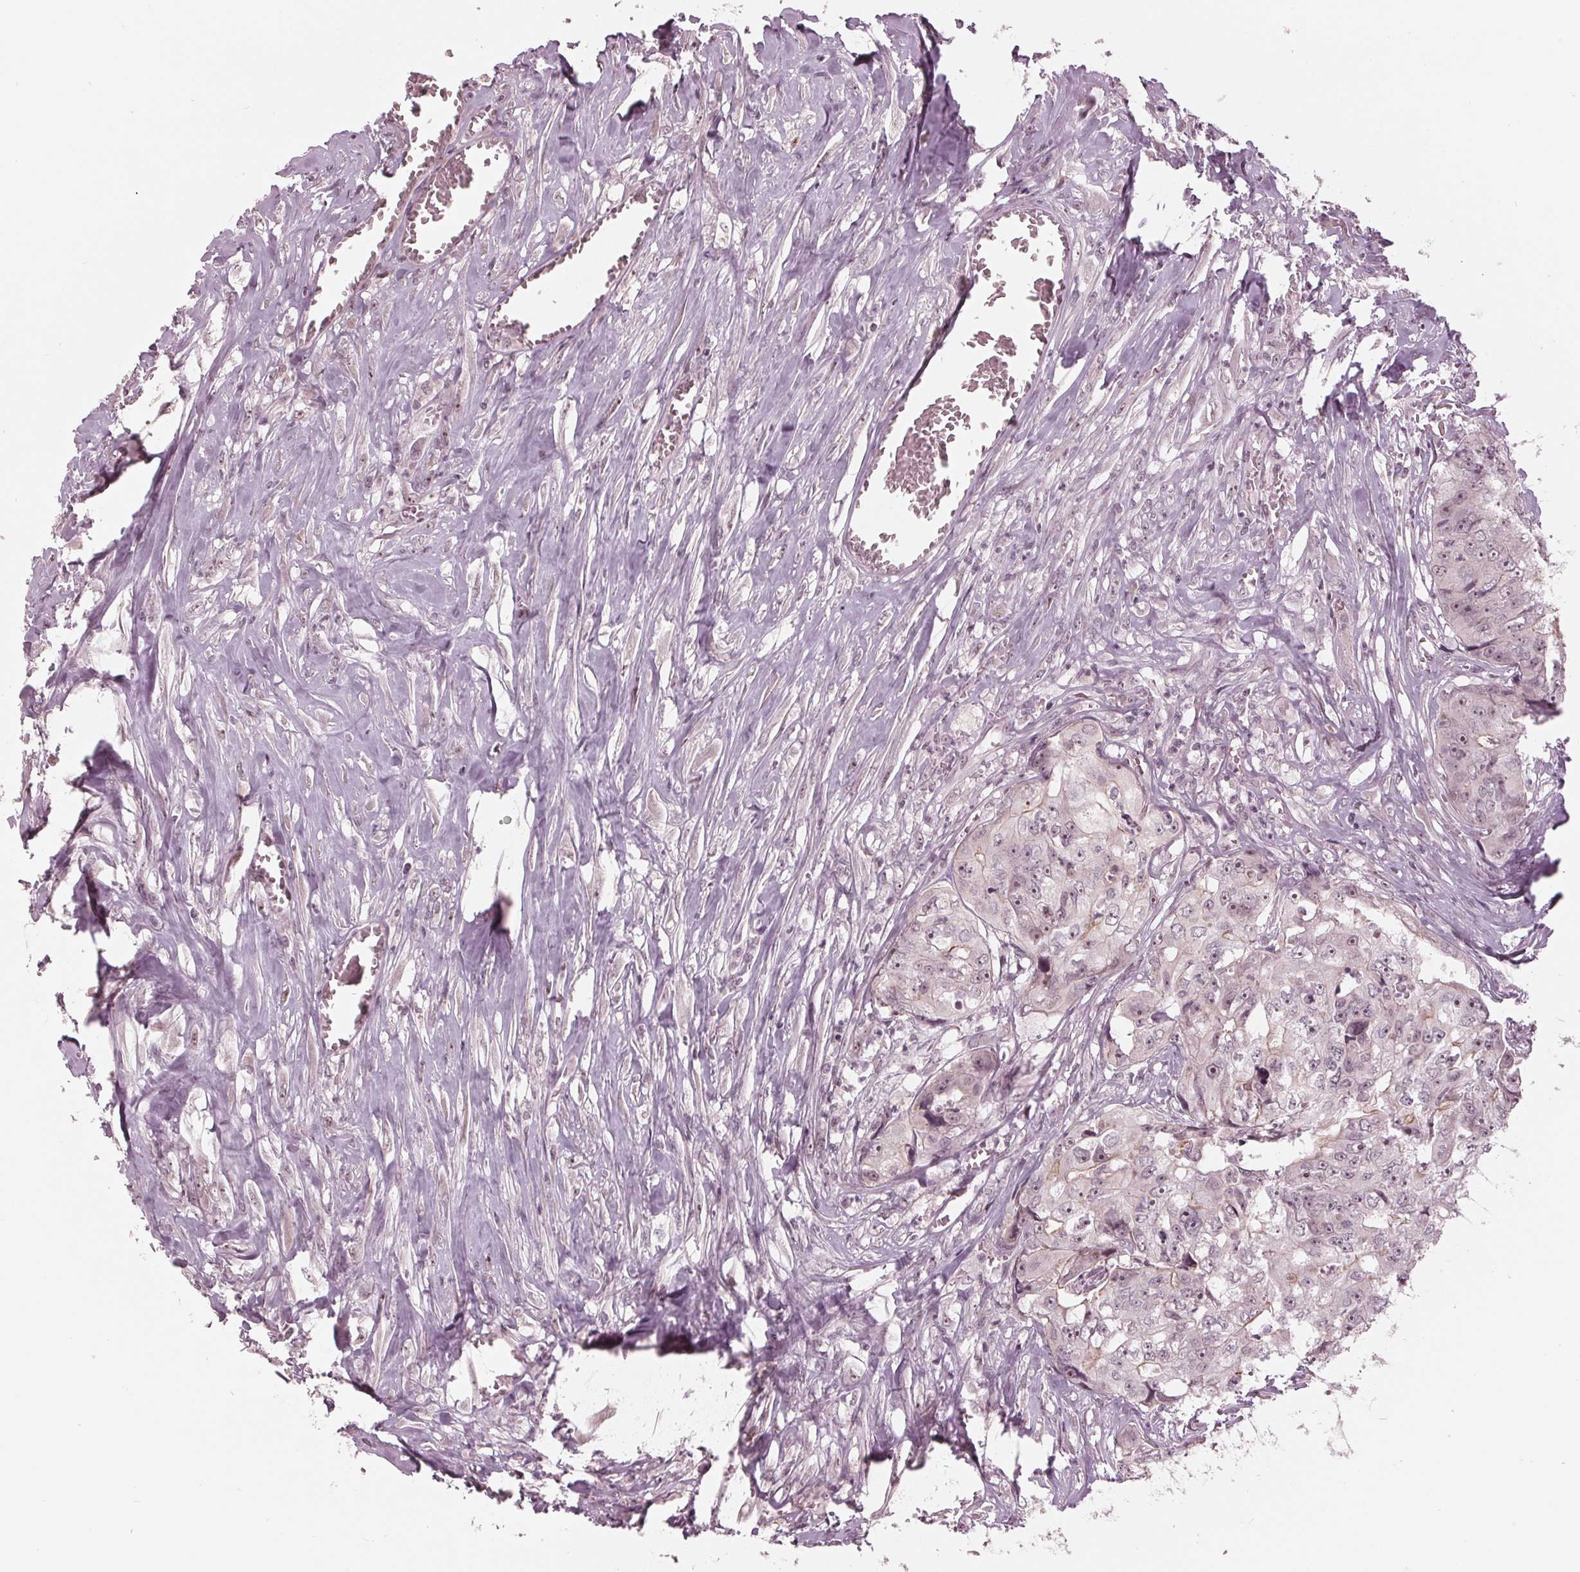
{"staining": {"intensity": "moderate", "quantity": "25%-75%", "location": "nuclear"}, "tissue": "colorectal cancer", "cell_type": "Tumor cells", "image_type": "cancer", "snomed": [{"axis": "morphology", "description": "Adenocarcinoma, NOS"}, {"axis": "topography", "description": "Rectum"}], "caption": "Colorectal cancer tissue demonstrates moderate nuclear staining in about 25%-75% of tumor cells", "gene": "SLX4", "patient": {"sex": "female", "age": 62}}